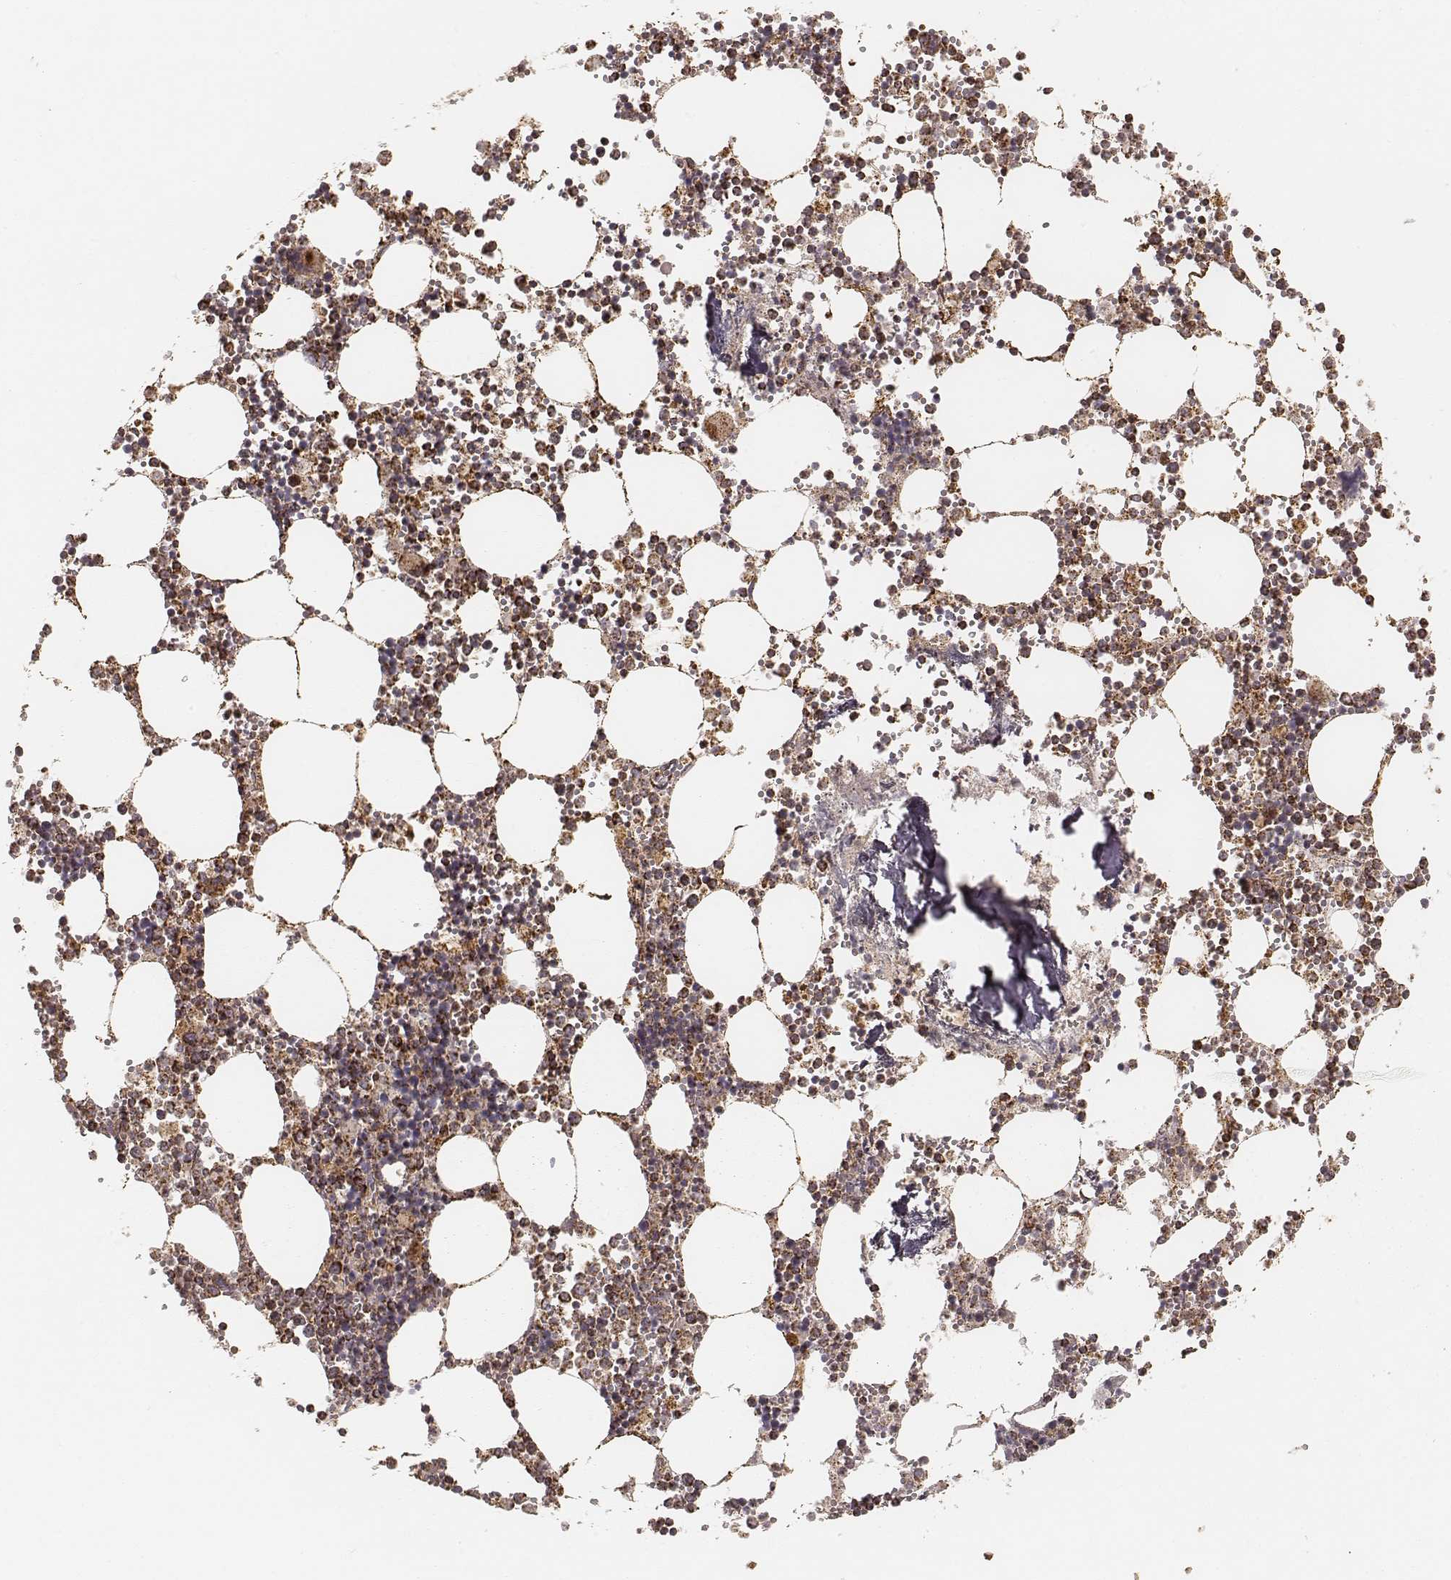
{"staining": {"intensity": "strong", "quantity": "25%-75%", "location": "cytoplasmic/membranous"}, "tissue": "bone marrow", "cell_type": "Hematopoietic cells", "image_type": "normal", "snomed": [{"axis": "morphology", "description": "Normal tissue, NOS"}, {"axis": "topography", "description": "Bone marrow"}], "caption": "Immunohistochemical staining of normal bone marrow exhibits 25%-75% levels of strong cytoplasmic/membranous protein expression in approximately 25%-75% of hematopoietic cells.", "gene": "CS", "patient": {"sex": "male", "age": 54}}